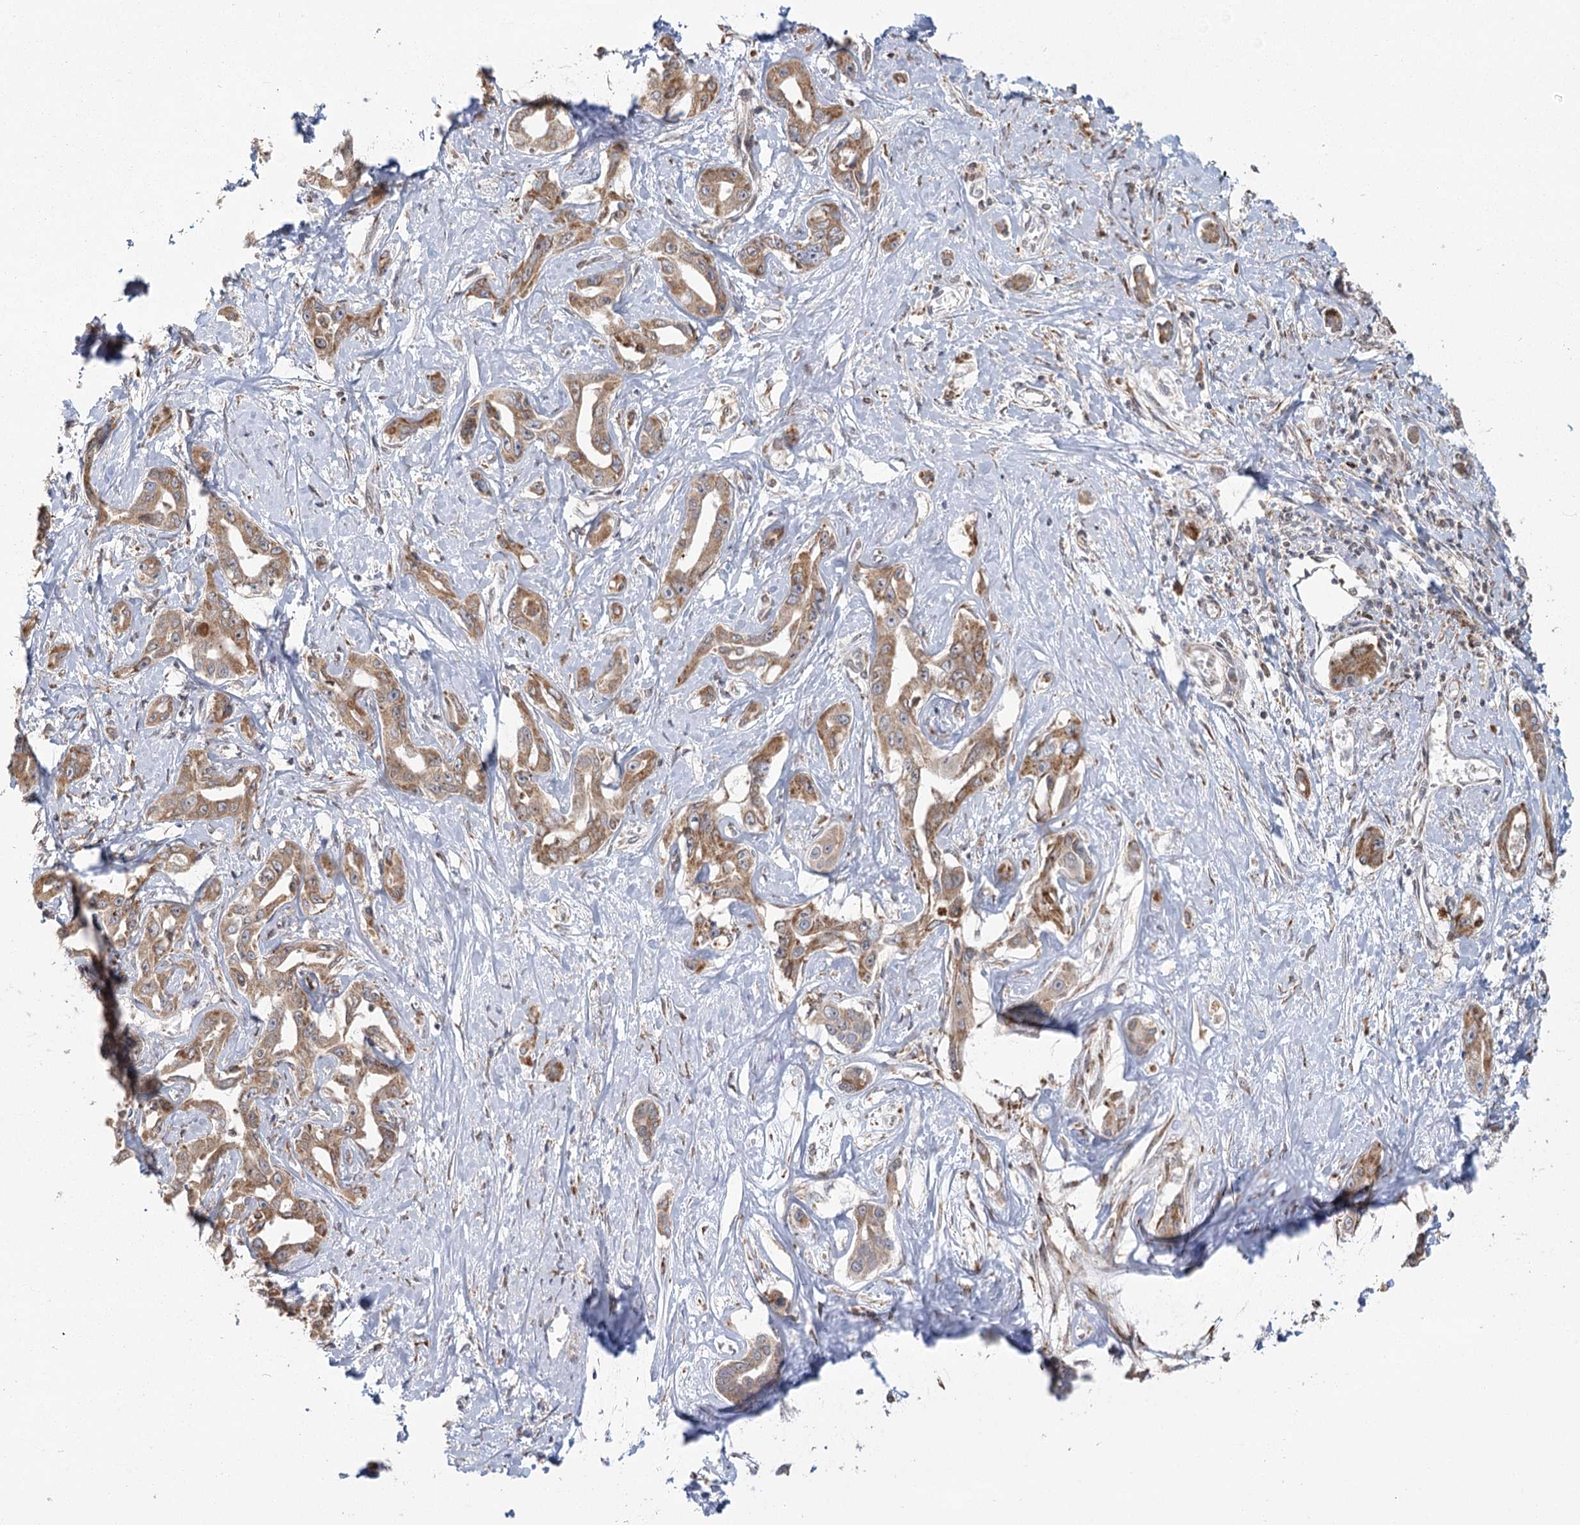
{"staining": {"intensity": "moderate", "quantity": ">75%", "location": "cytoplasmic/membranous"}, "tissue": "liver cancer", "cell_type": "Tumor cells", "image_type": "cancer", "snomed": [{"axis": "morphology", "description": "Cholangiocarcinoma"}, {"axis": "topography", "description": "Liver"}], "caption": "DAB (3,3'-diaminobenzidine) immunohistochemical staining of liver cancer (cholangiocarcinoma) shows moderate cytoplasmic/membranous protein expression in approximately >75% of tumor cells.", "gene": "LACTB", "patient": {"sex": "male", "age": 59}}